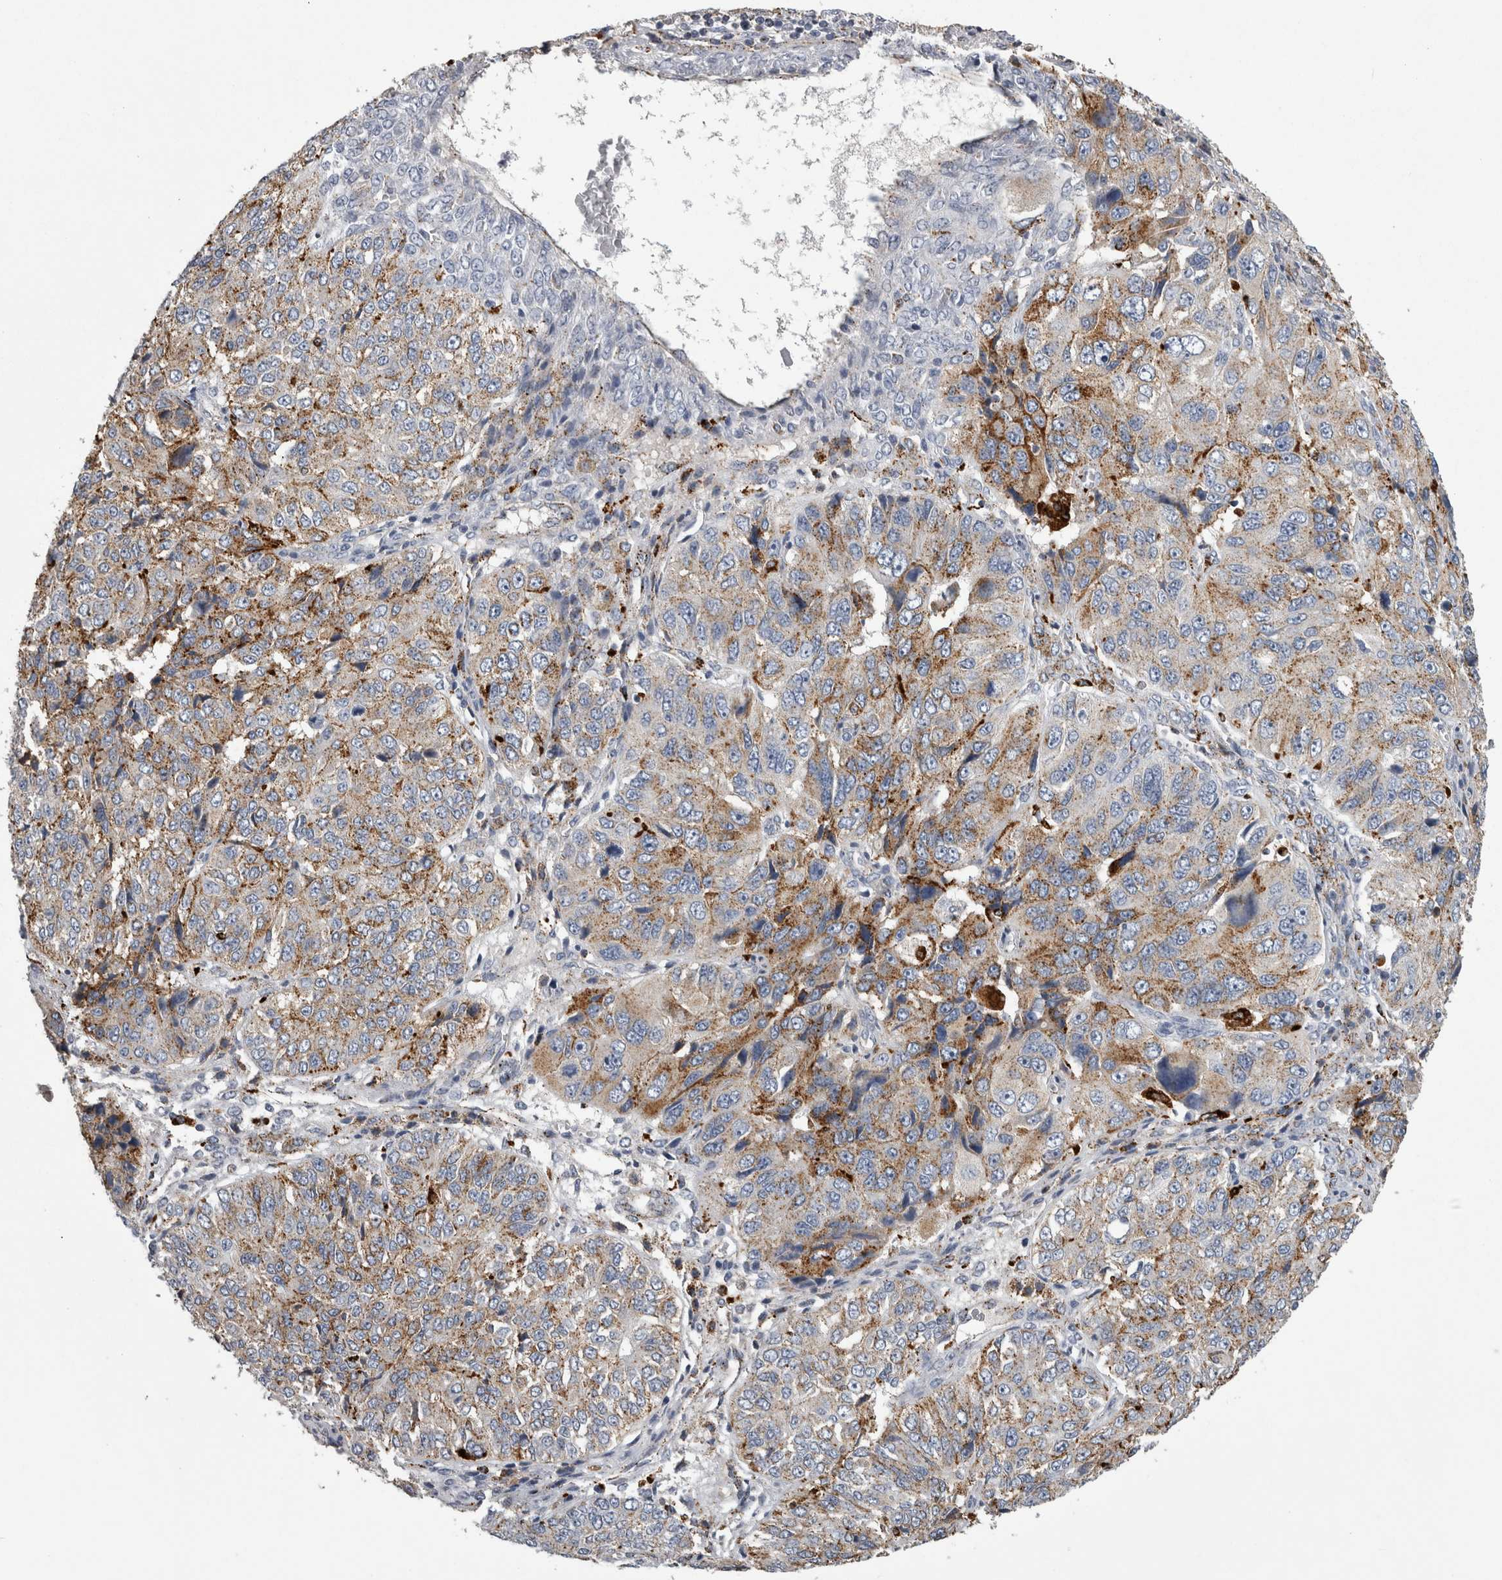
{"staining": {"intensity": "moderate", "quantity": "25%-75%", "location": "cytoplasmic/membranous"}, "tissue": "ovarian cancer", "cell_type": "Tumor cells", "image_type": "cancer", "snomed": [{"axis": "morphology", "description": "Carcinoma, endometroid"}, {"axis": "topography", "description": "Ovary"}], "caption": "A medium amount of moderate cytoplasmic/membranous positivity is seen in approximately 25%-75% of tumor cells in endometroid carcinoma (ovarian) tissue.", "gene": "DPP7", "patient": {"sex": "female", "age": 51}}